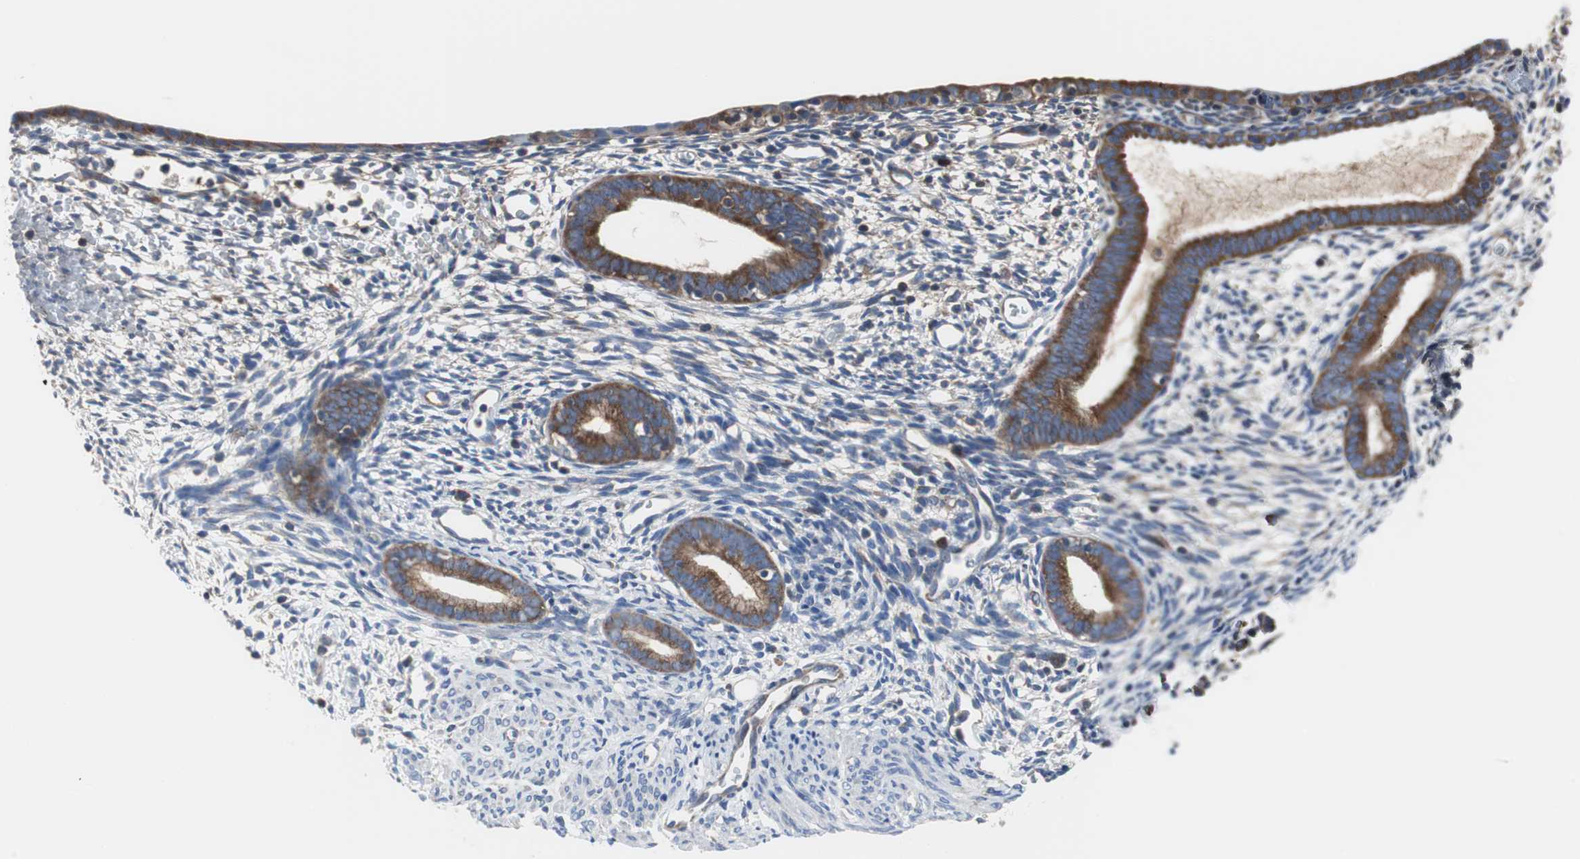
{"staining": {"intensity": "weak", "quantity": ">75%", "location": "cytoplasmic/membranous"}, "tissue": "endometrium", "cell_type": "Cells in endometrial stroma", "image_type": "normal", "snomed": [{"axis": "morphology", "description": "Normal tissue, NOS"}, {"axis": "morphology", "description": "Atrophy, NOS"}, {"axis": "topography", "description": "Uterus"}, {"axis": "topography", "description": "Endometrium"}], "caption": "Immunohistochemical staining of unremarkable endometrium reveals weak cytoplasmic/membranous protein positivity in approximately >75% of cells in endometrial stroma. (Brightfield microscopy of DAB IHC at high magnification).", "gene": "BRAF", "patient": {"sex": "female", "age": 68}}